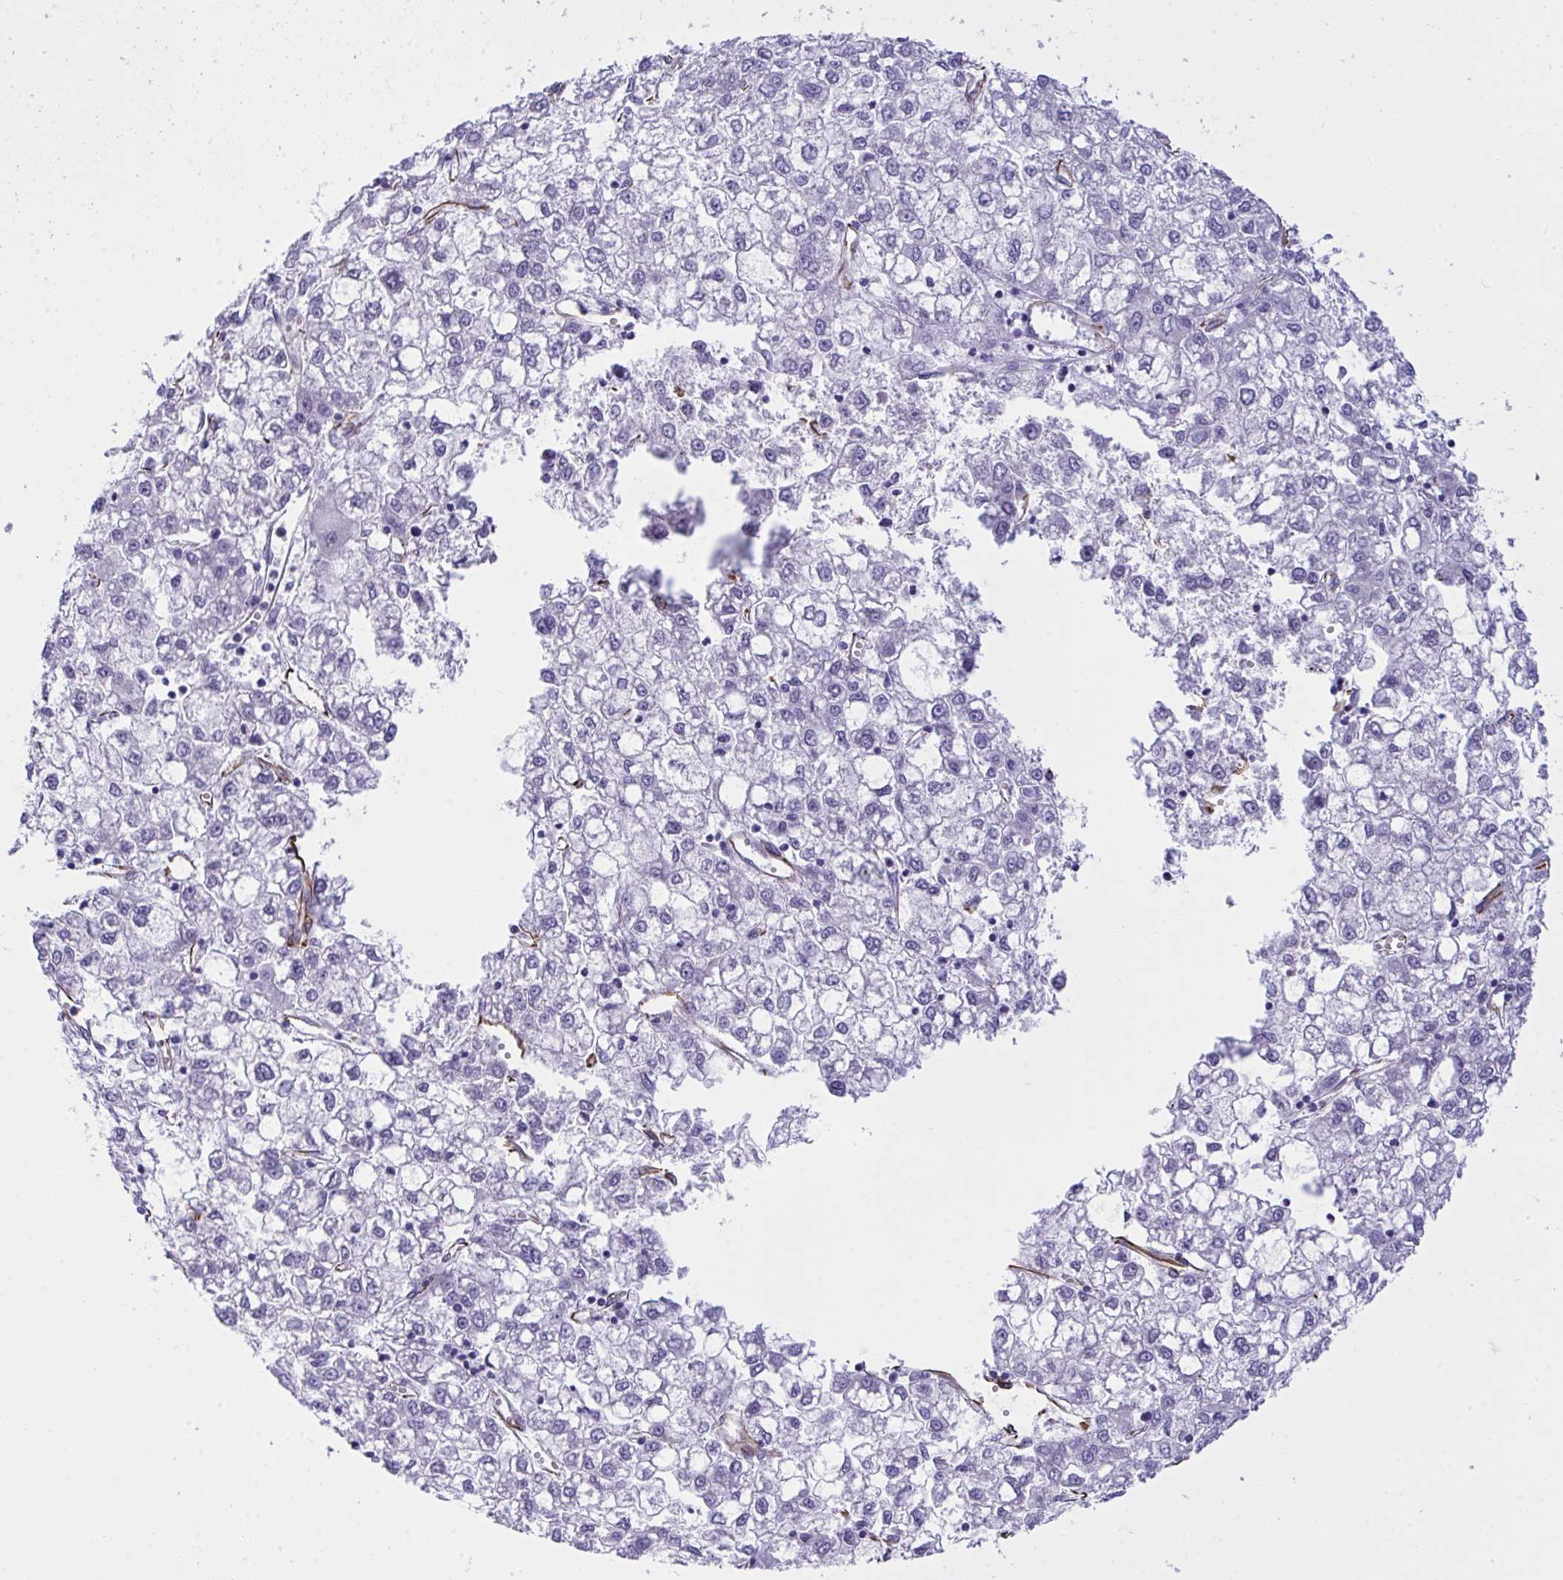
{"staining": {"intensity": "negative", "quantity": "none", "location": "none"}, "tissue": "liver cancer", "cell_type": "Tumor cells", "image_type": "cancer", "snomed": [{"axis": "morphology", "description": "Carcinoma, Hepatocellular, NOS"}, {"axis": "topography", "description": "Liver"}], "caption": "Micrograph shows no protein expression in tumor cells of liver hepatocellular carcinoma tissue.", "gene": "SLC35B1", "patient": {"sex": "male", "age": 40}}